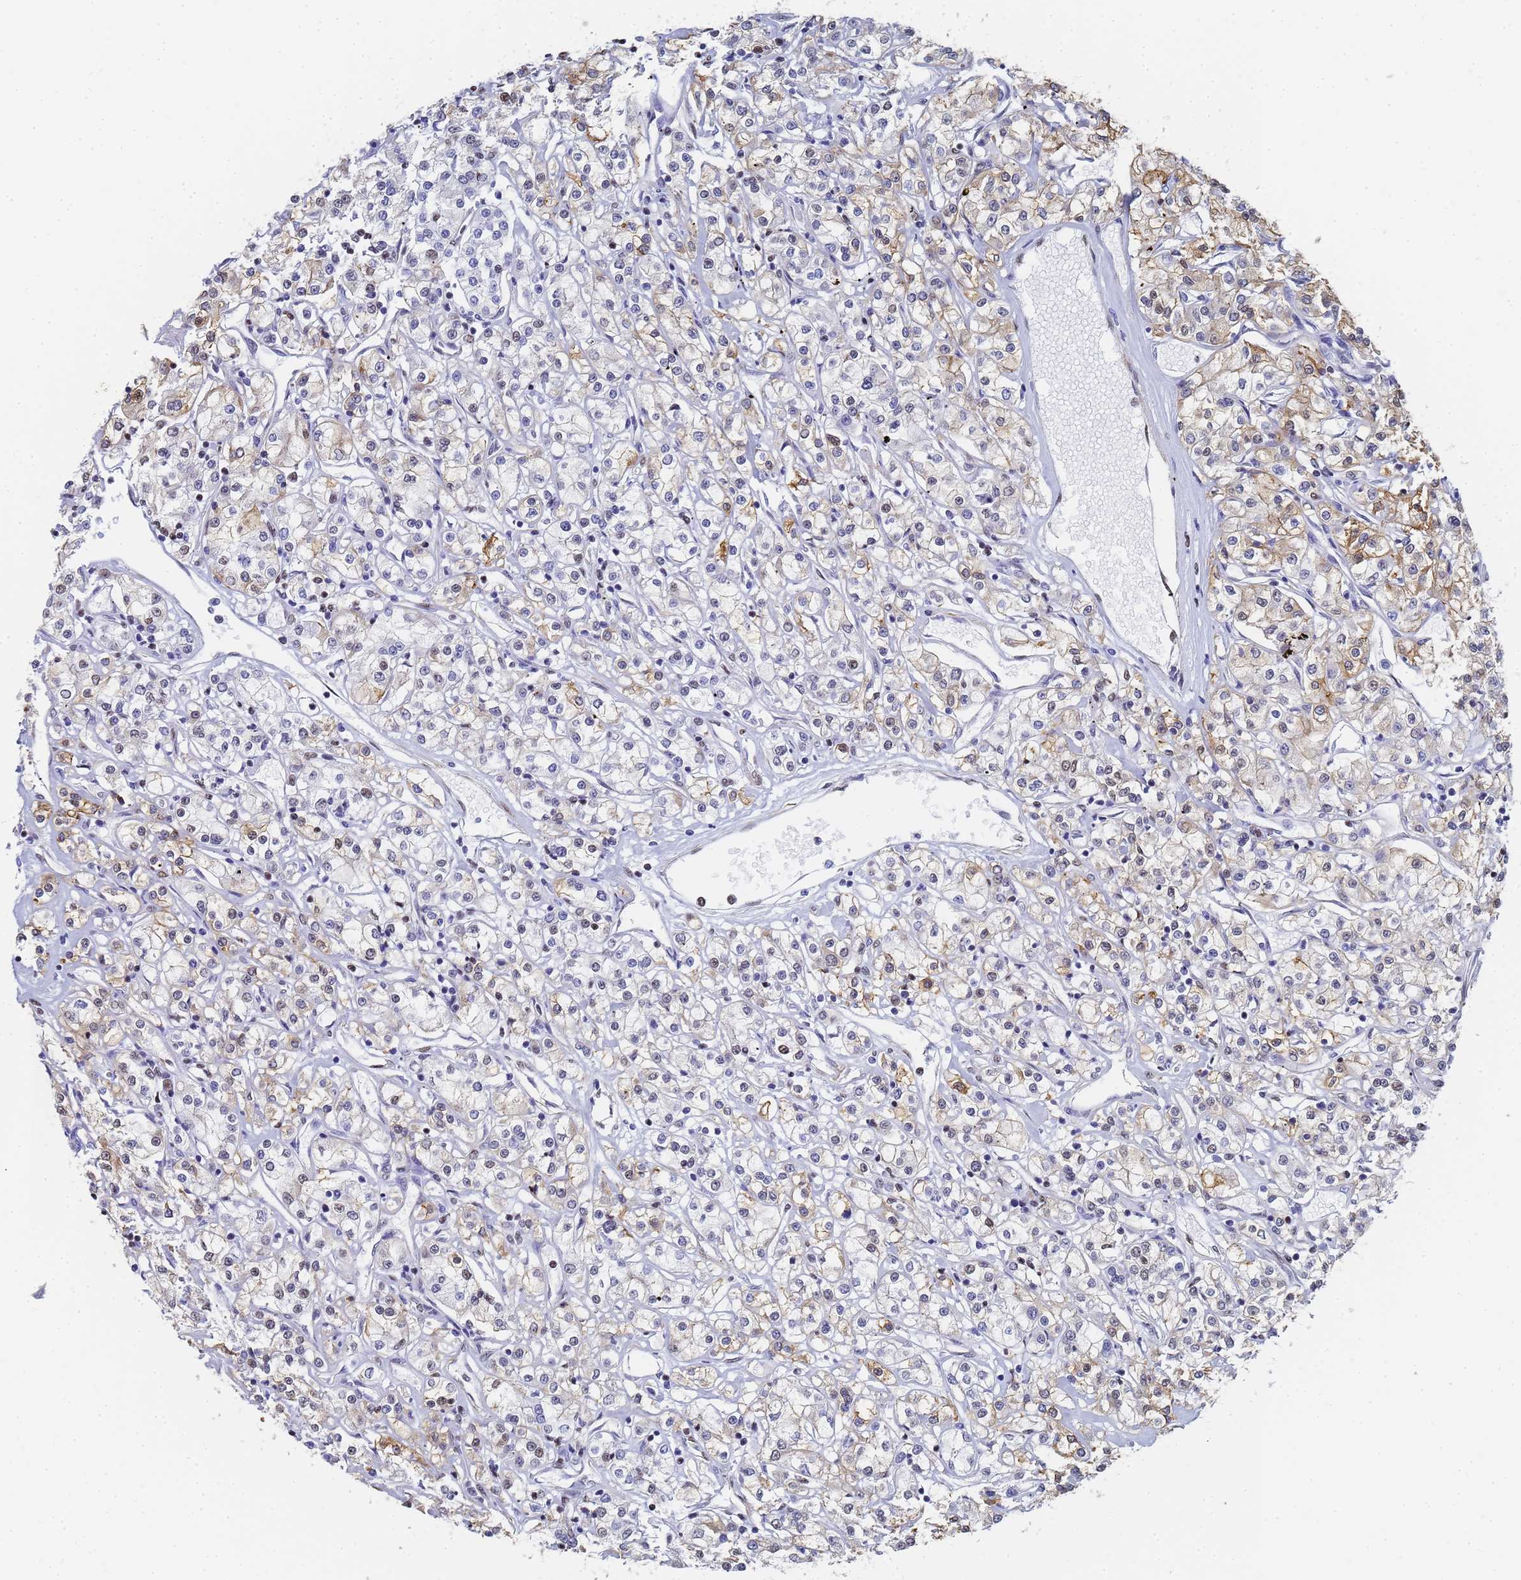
{"staining": {"intensity": "moderate", "quantity": "<25%", "location": "cytoplasmic/membranous,nuclear"}, "tissue": "renal cancer", "cell_type": "Tumor cells", "image_type": "cancer", "snomed": [{"axis": "morphology", "description": "Adenocarcinoma, NOS"}, {"axis": "topography", "description": "Kidney"}], "caption": "Renal cancer (adenocarcinoma) stained for a protein demonstrates moderate cytoplasmic/membranous and nuclear positivity in tumor cells.", "gene": "PRRT4", "patient": {"sex": "female", "age": 59}}